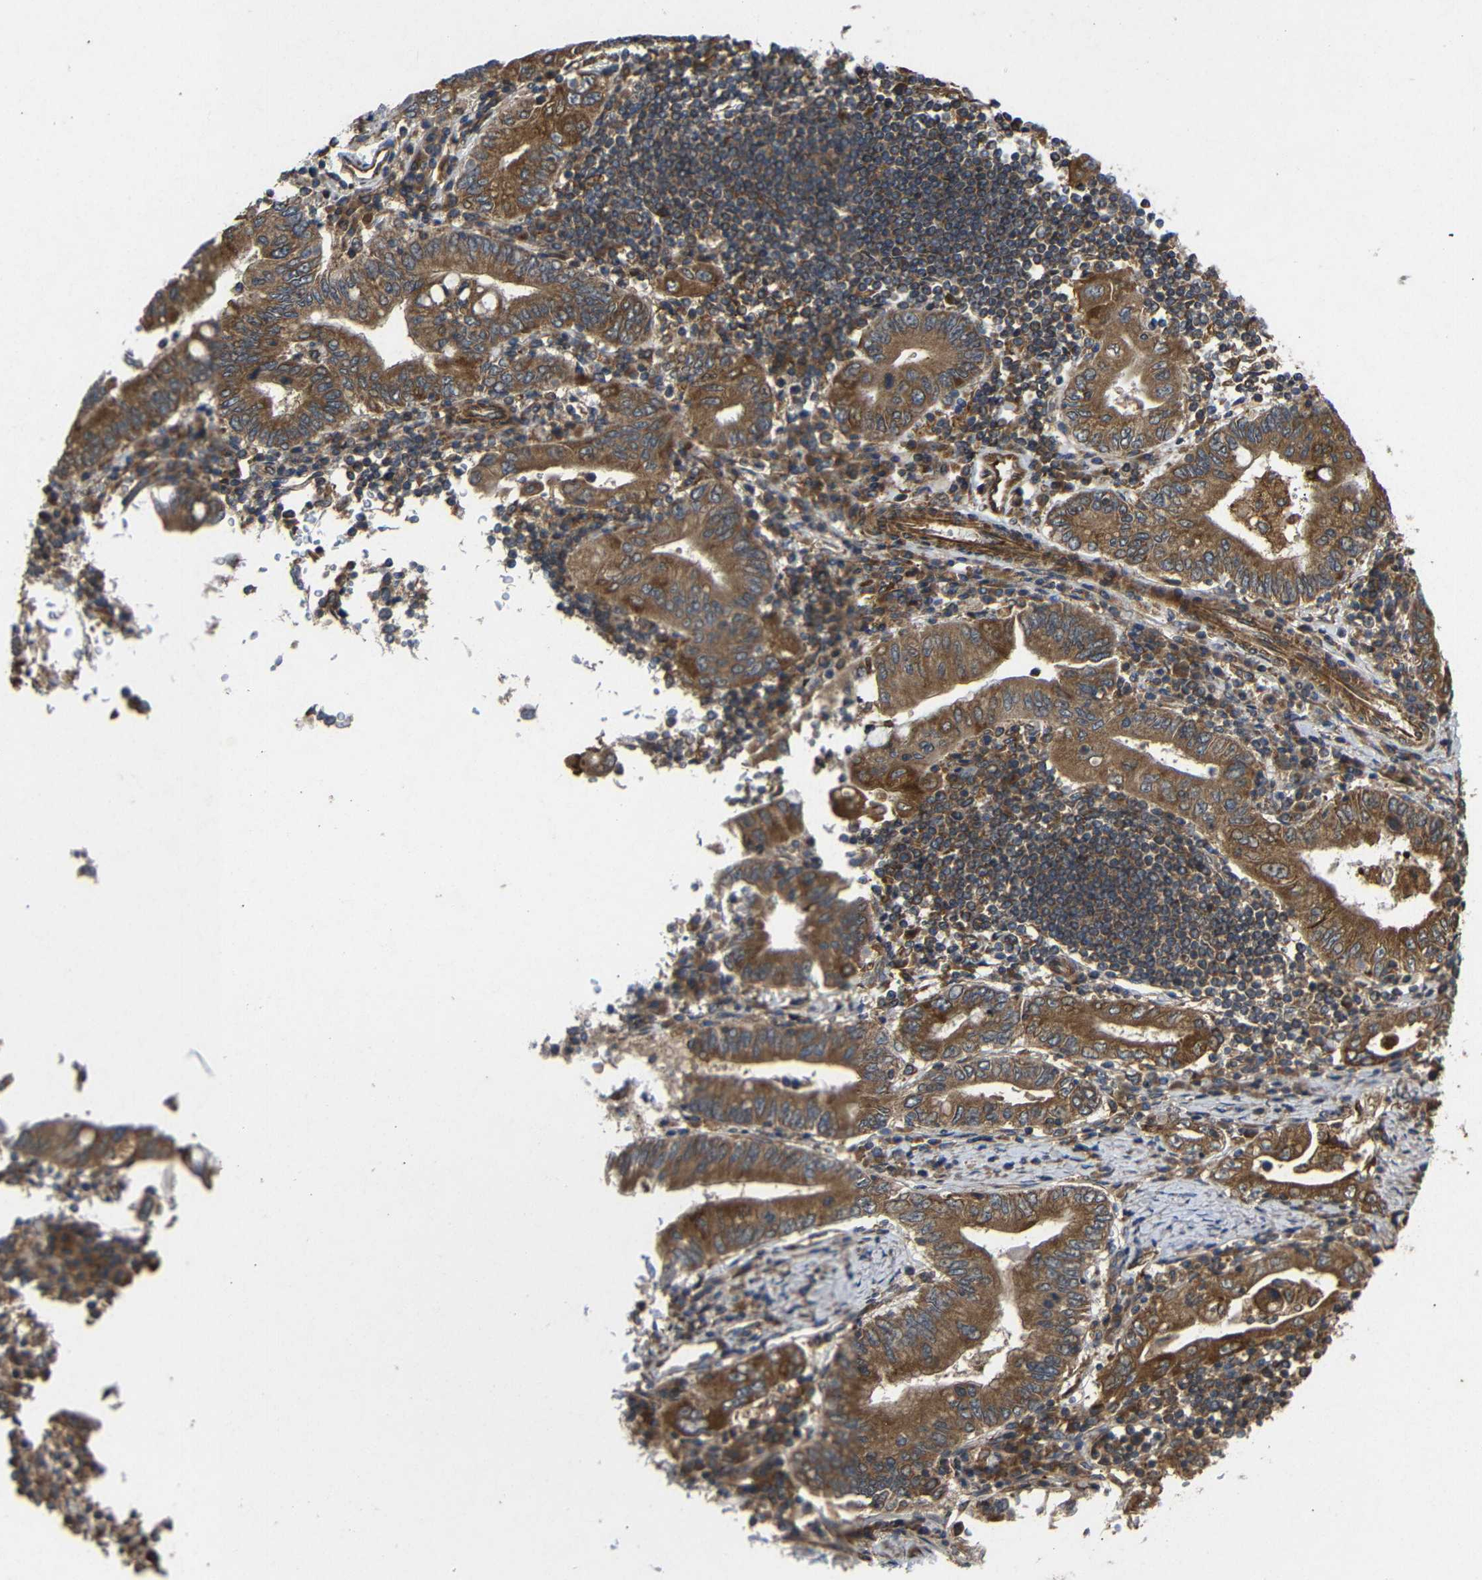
{"staining": {"intensity": "strong", "quantity": ">75%", "location": "cytoplasmic/membranous"}, "tissue": "stomach cancer", "cell_type": "Tumor cells", "image_type": "cancer", "snomed": [{"axis": "morphology", "description": "Normal tissue, NOS"}, {"axis": "morphology", "description": "Adenocarcinoma, NOS"}, {"axis": "topography", "description": "Esophagus"}, {"axis": "topography", "description": "Stomach, upper"}, {"axis": "topography", "description": "Peripheral nerve tissue"}], "caption": "This is a micrograph of immunohistochemistry staining of stomach cancer, which shows strong expression in the cytoplasmic/membranous of tumor cells.", "gene": "EIF2S1", "patient": {"sex": "male", "age": 62}}